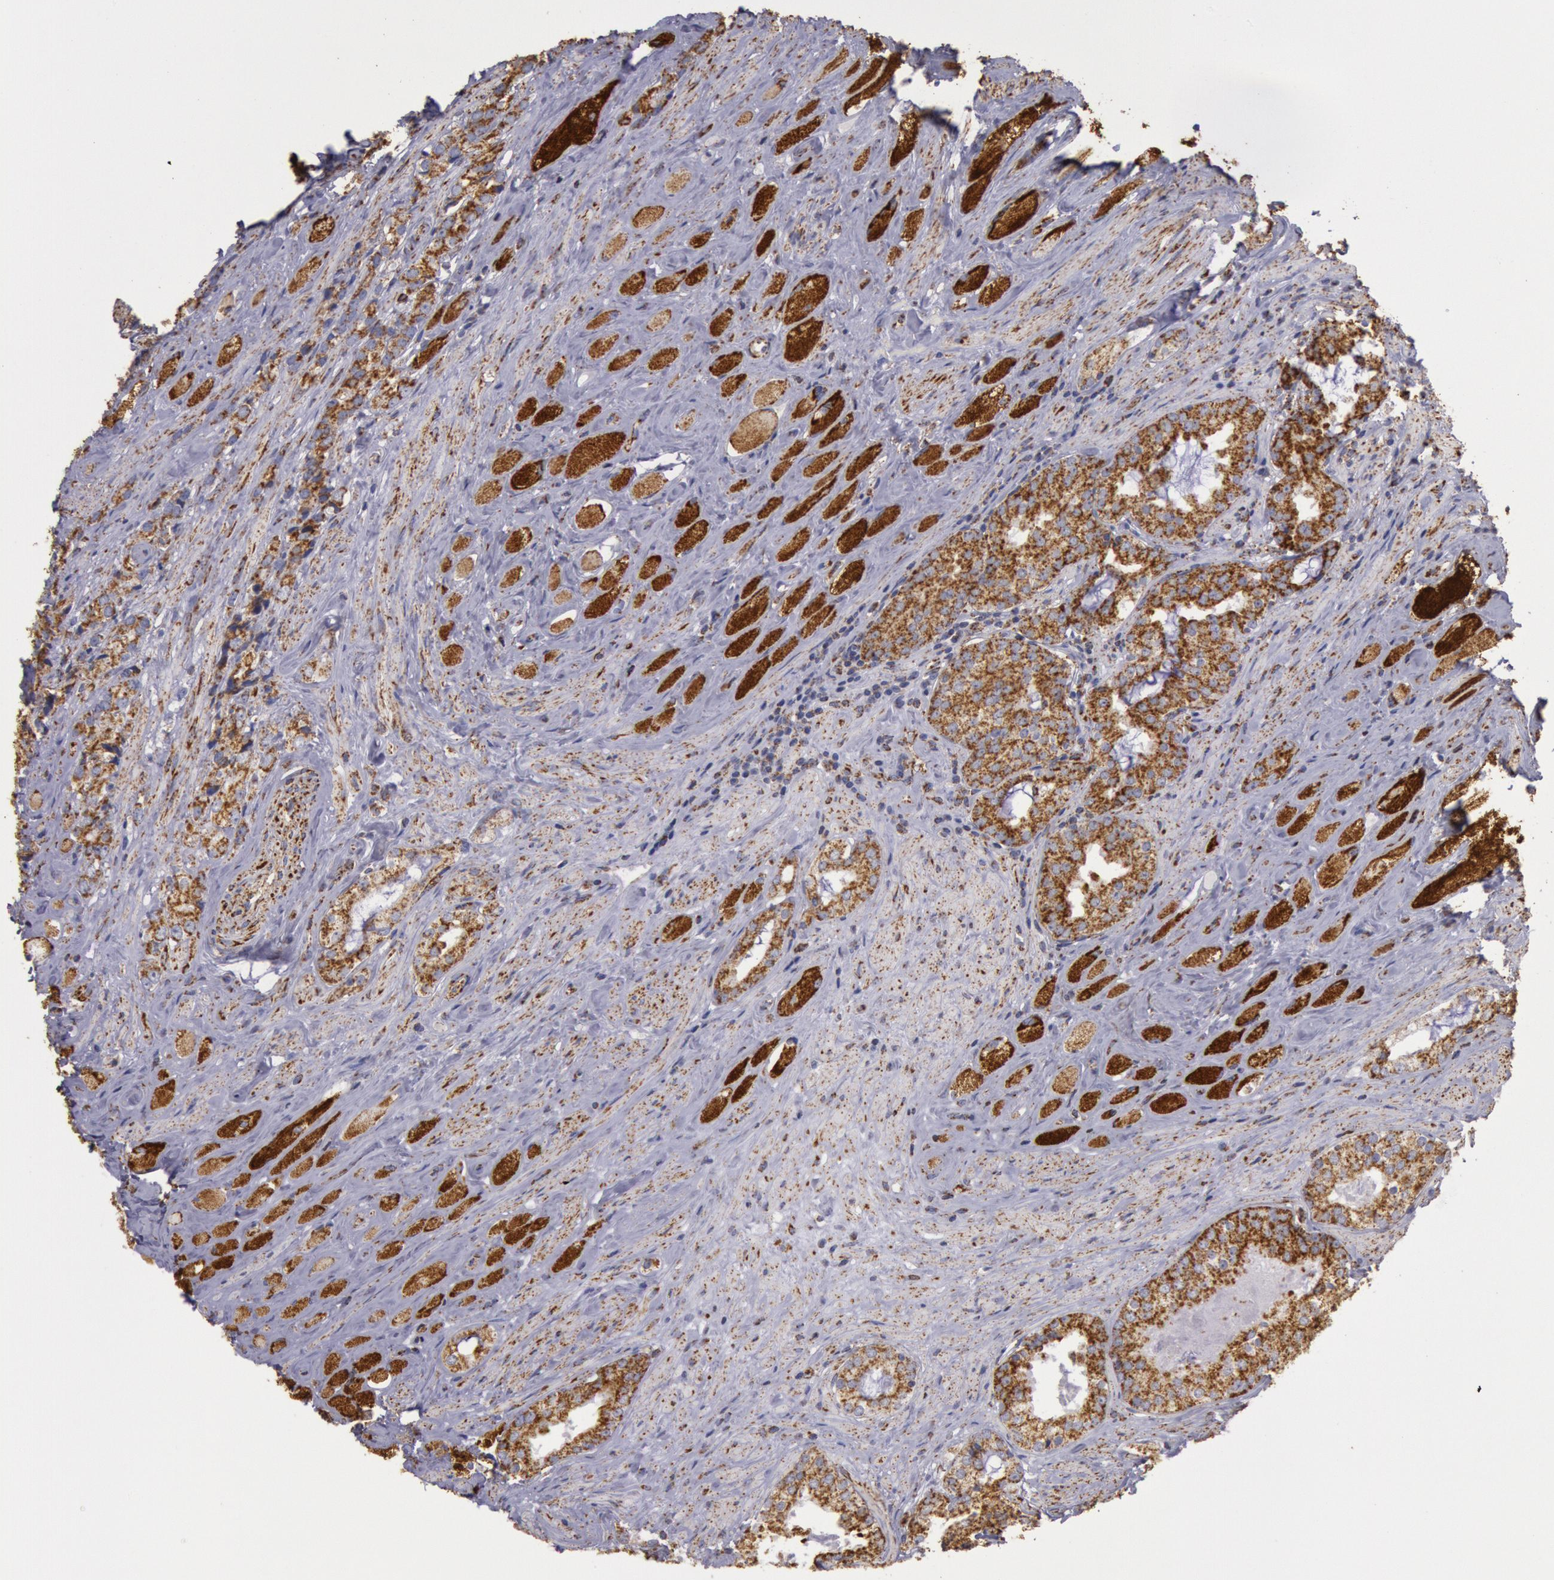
{"staining": {"intensity": "strong", "quantity": ">75%", "location": "cytoplasmic/membranous"}, "tissue": "prostate cancer", "cell_type": "Tumor cells", "image_type": "cancer", "snomed": [{"axis": "morphology", "description": "Adenocarcinoma, Medium grade"}, {"axis": "topography", "description": "Prostate"}], "caption": "A brown stain highlights strong cytoplasmic/membranous positivity of a protein in prostate cancer (adenocarcinoma (medium-grade)) tumor cells.", "gene": "CYC1", "patient": {"sex": "male", "age": 73}}